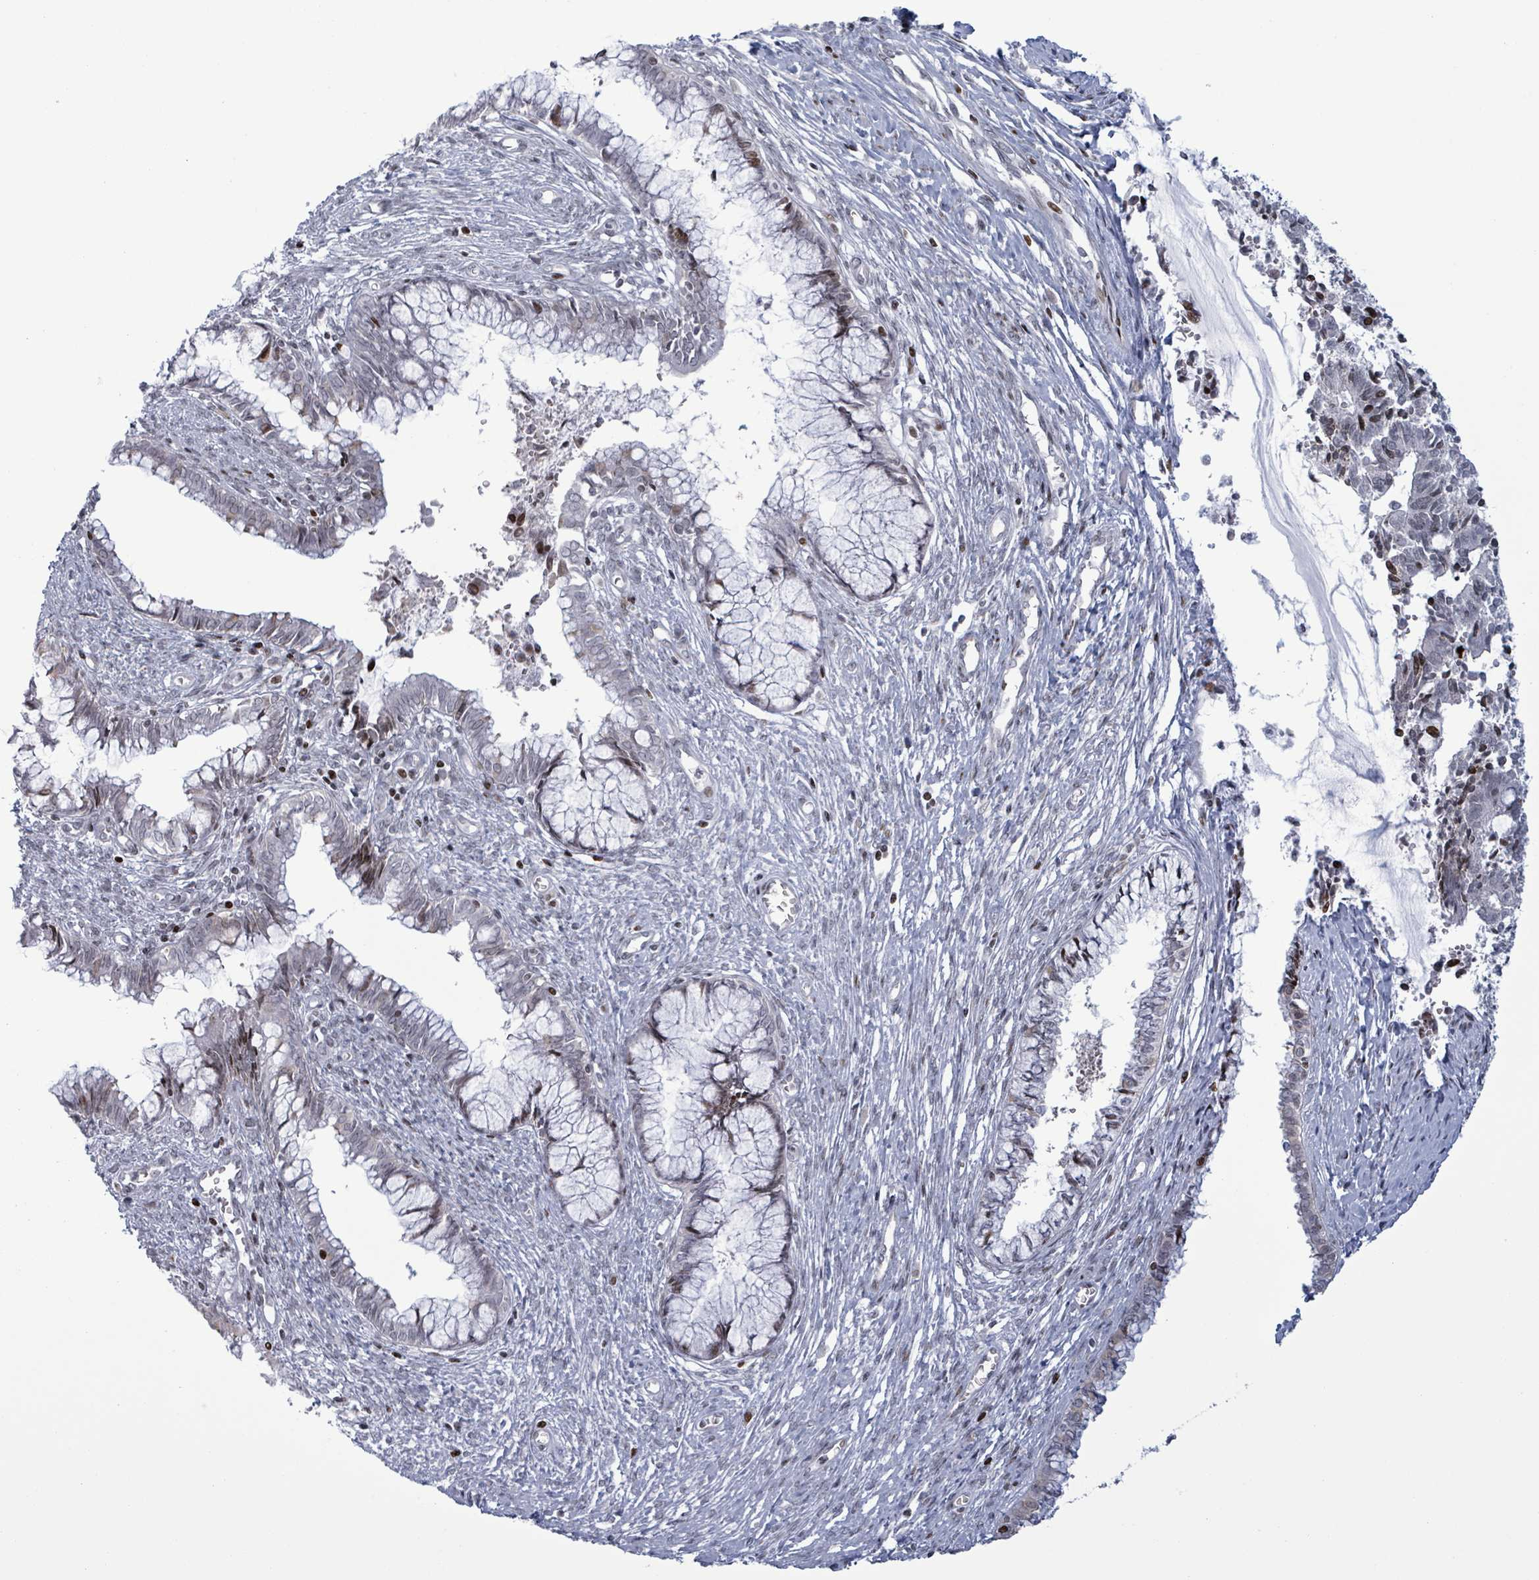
{"staining": {"intensity": "moderate", "quantity": "<25%", "location": "nuclear"}, "tissue": "cervical cancer", "cell_type": "Tumor cells", "image_type": "cancer", "snomed": [{"axis": "morphology", "description": "Adenocarcinoma, NOS"}, {"axis": "topography", "description": "Cervix"}], "caption": "An immunohistochemistry histopathology image of tumor tissue is shown. Protein staining in brown shows moderate nuclear positivity in cervical adenocarcinoma within tumor cells.", "gene": "FNDC4", "patient": {"sex": "female", "age": 44}}